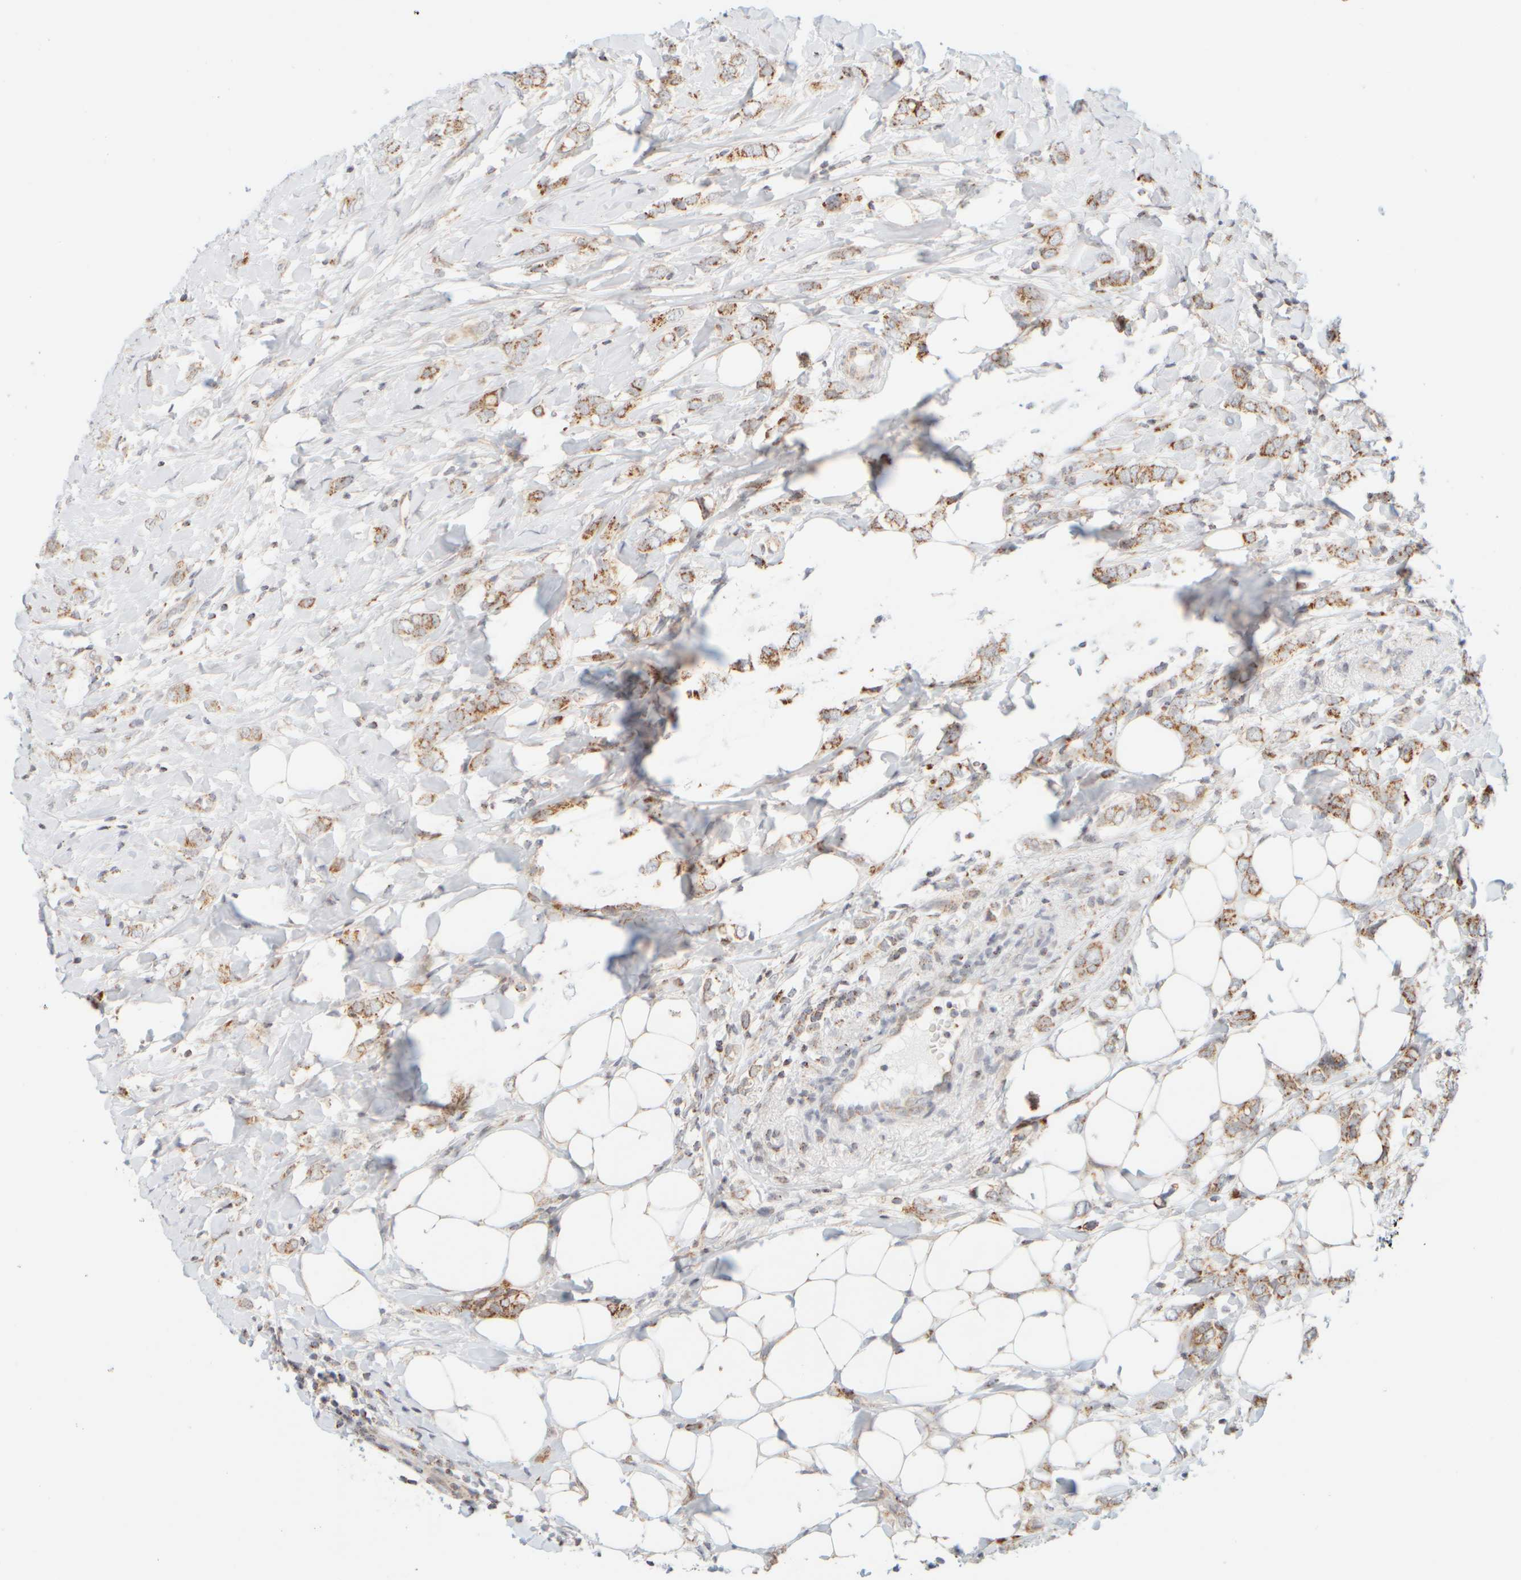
{"staining": {"intensity": "moderate", "quantity": ">75%", "location": "cytoplasmic/membranous"}, "tissue": "breast cancer", "cell_type": "Tumor cells", "image_type": "cancer", "snomed": [{"axis": "morphology", "description": "Normal tissue, NOS"}, {"axis": "morphology", "description": "Lobular carcinoma"}, {"axis": "topography", "description": "Breast"}], "caption": "Protein staining of breast cancer (lobular carcinoma) tissue displays moderate cytoplasmic/membranous expression in approximately >75% of tumor cells.", "gene": "PPM1K", "patient": {"sex": "female", "age": 47}}